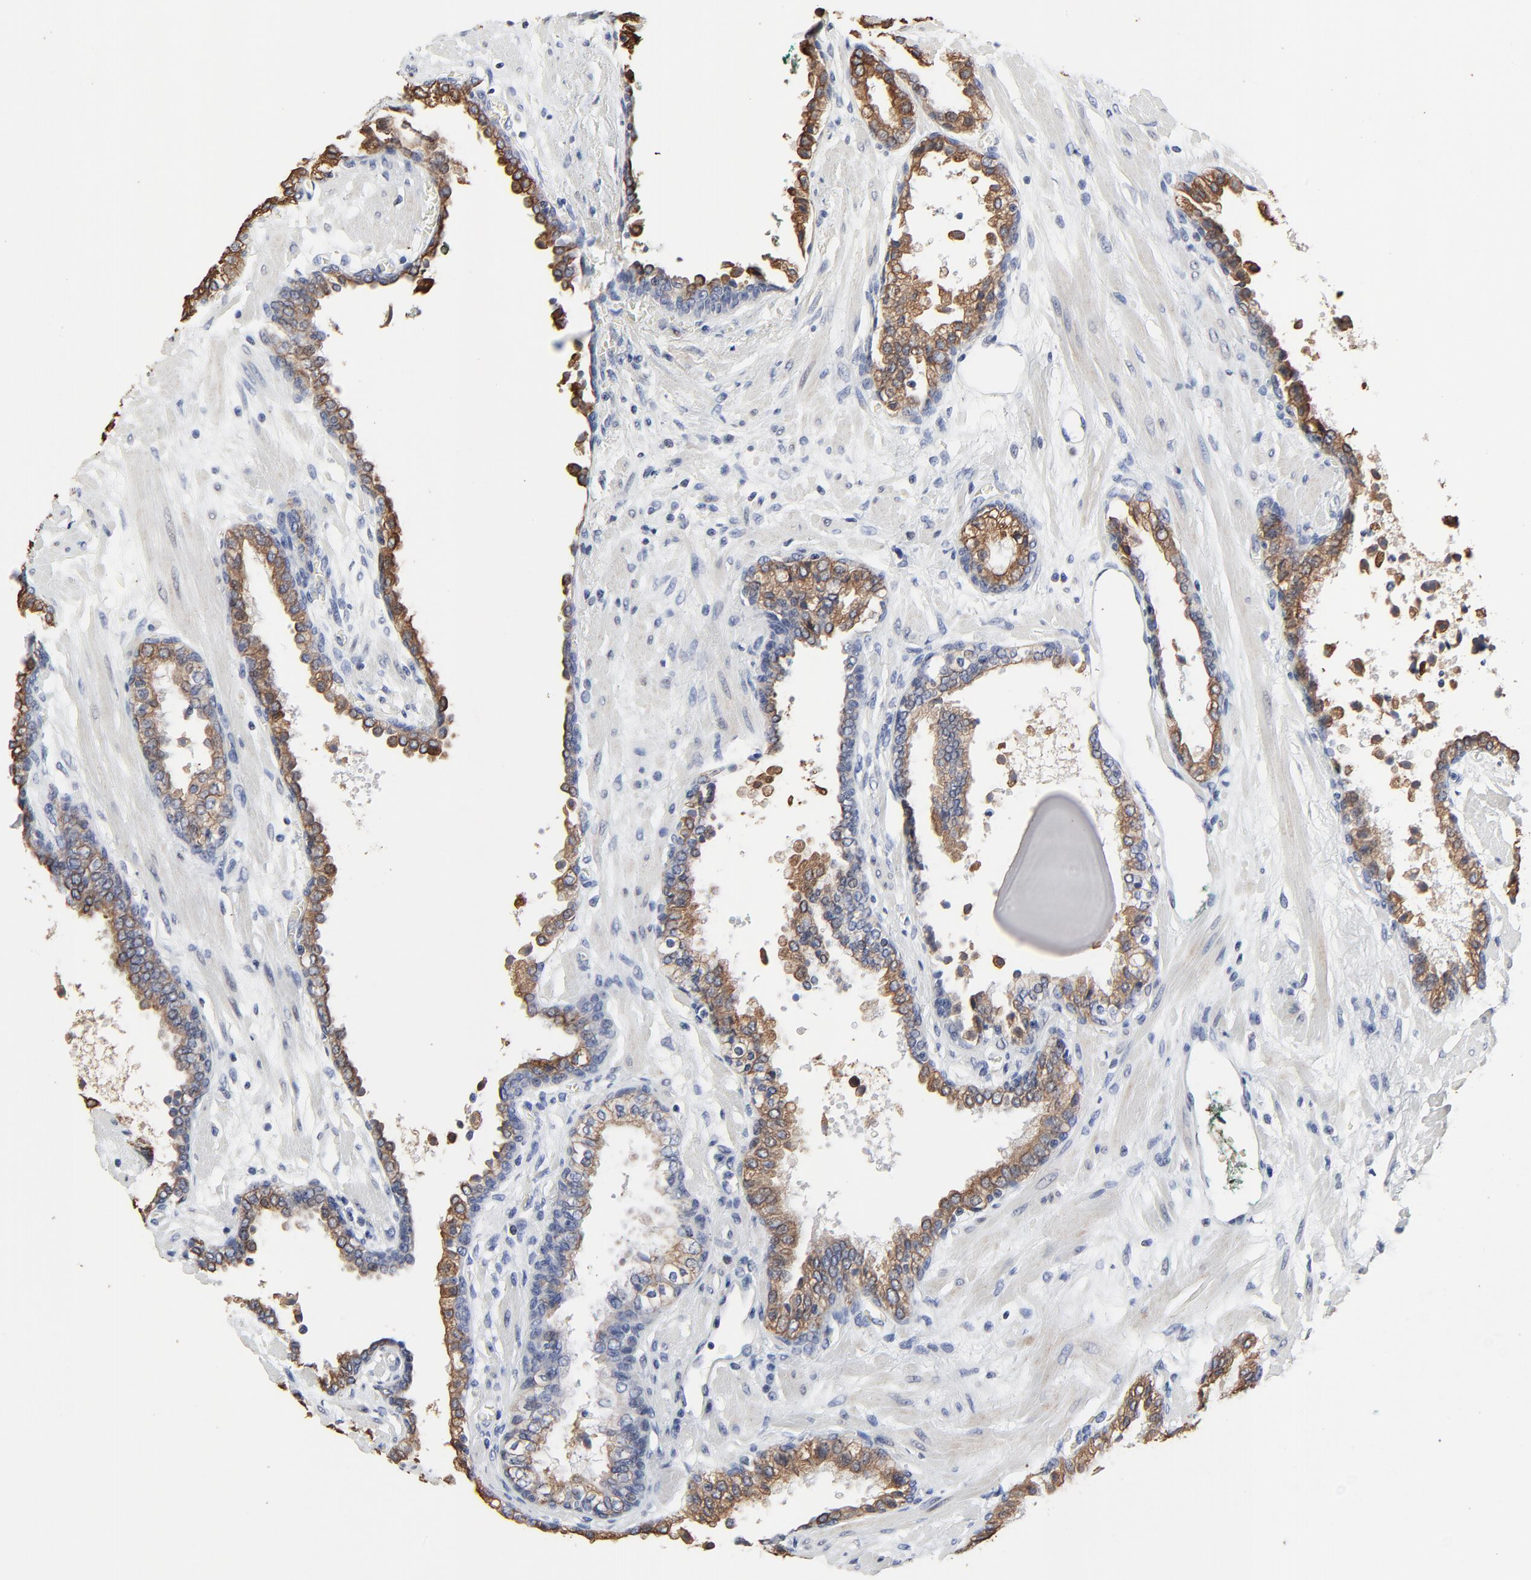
{"staining": {"intensity": "weak", "quantity": ">75%", "location": "cytoplasmic/membranous"}, "tissue": "prostate cancer", "cell_type": "Tumor cells", "image_type": "cancer", "snomed": [{"axis": "morphology", "description": "Adenocarcinoma, Medium grade"}, {"axis": "topography", "description": "Prostate"}], "caption": "Immunohistochemistry (IHC) of human prostate cancer exhibits low levels of weak cytoplasmic/membranous positivity in about >75% of tumor cells.", "gene": "LNX1", "patient": {"sex": "male", "age": 70}}